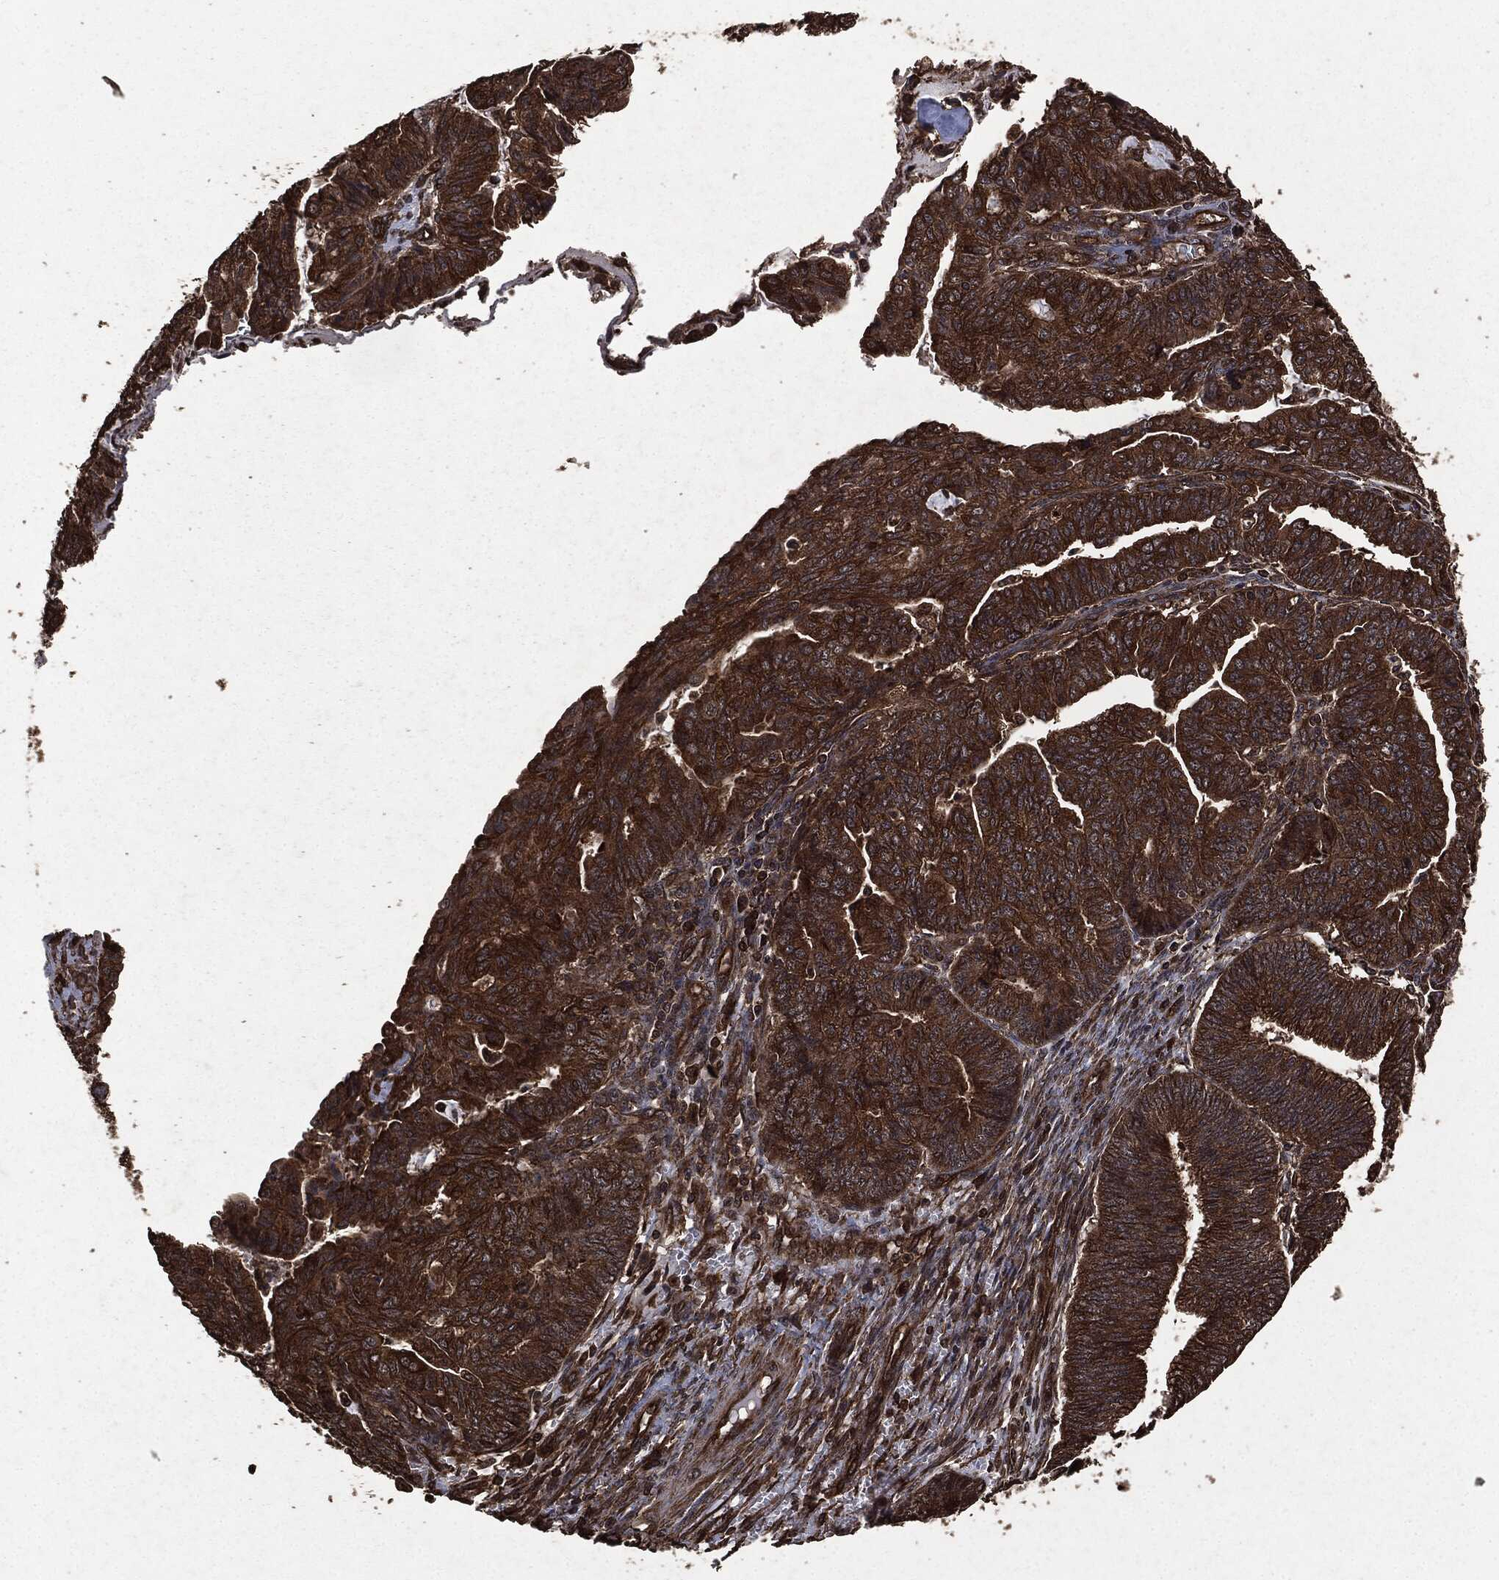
{"staining": {"intensity": "strong", "quantity": ">75%", "location": "cytoplasmic/membranous"}, "tissue": "endometrial cancer", "cell_type": "Tumor cells", "image_type": "cancer", "snomed": [{"axis": "morphology", "description": "Adenocarcinoma, NOS"}, {"axis": "topography", "description": "Endometrium"}], "caption": "Protein expression analysis of endometrial cancer (adenocarcinoma) reveals strong cytoplasmic/membranous positivity in about >75% of tumor cells.", "gene": "HRAS", "patient": {"sex": "female", "age": 82}}